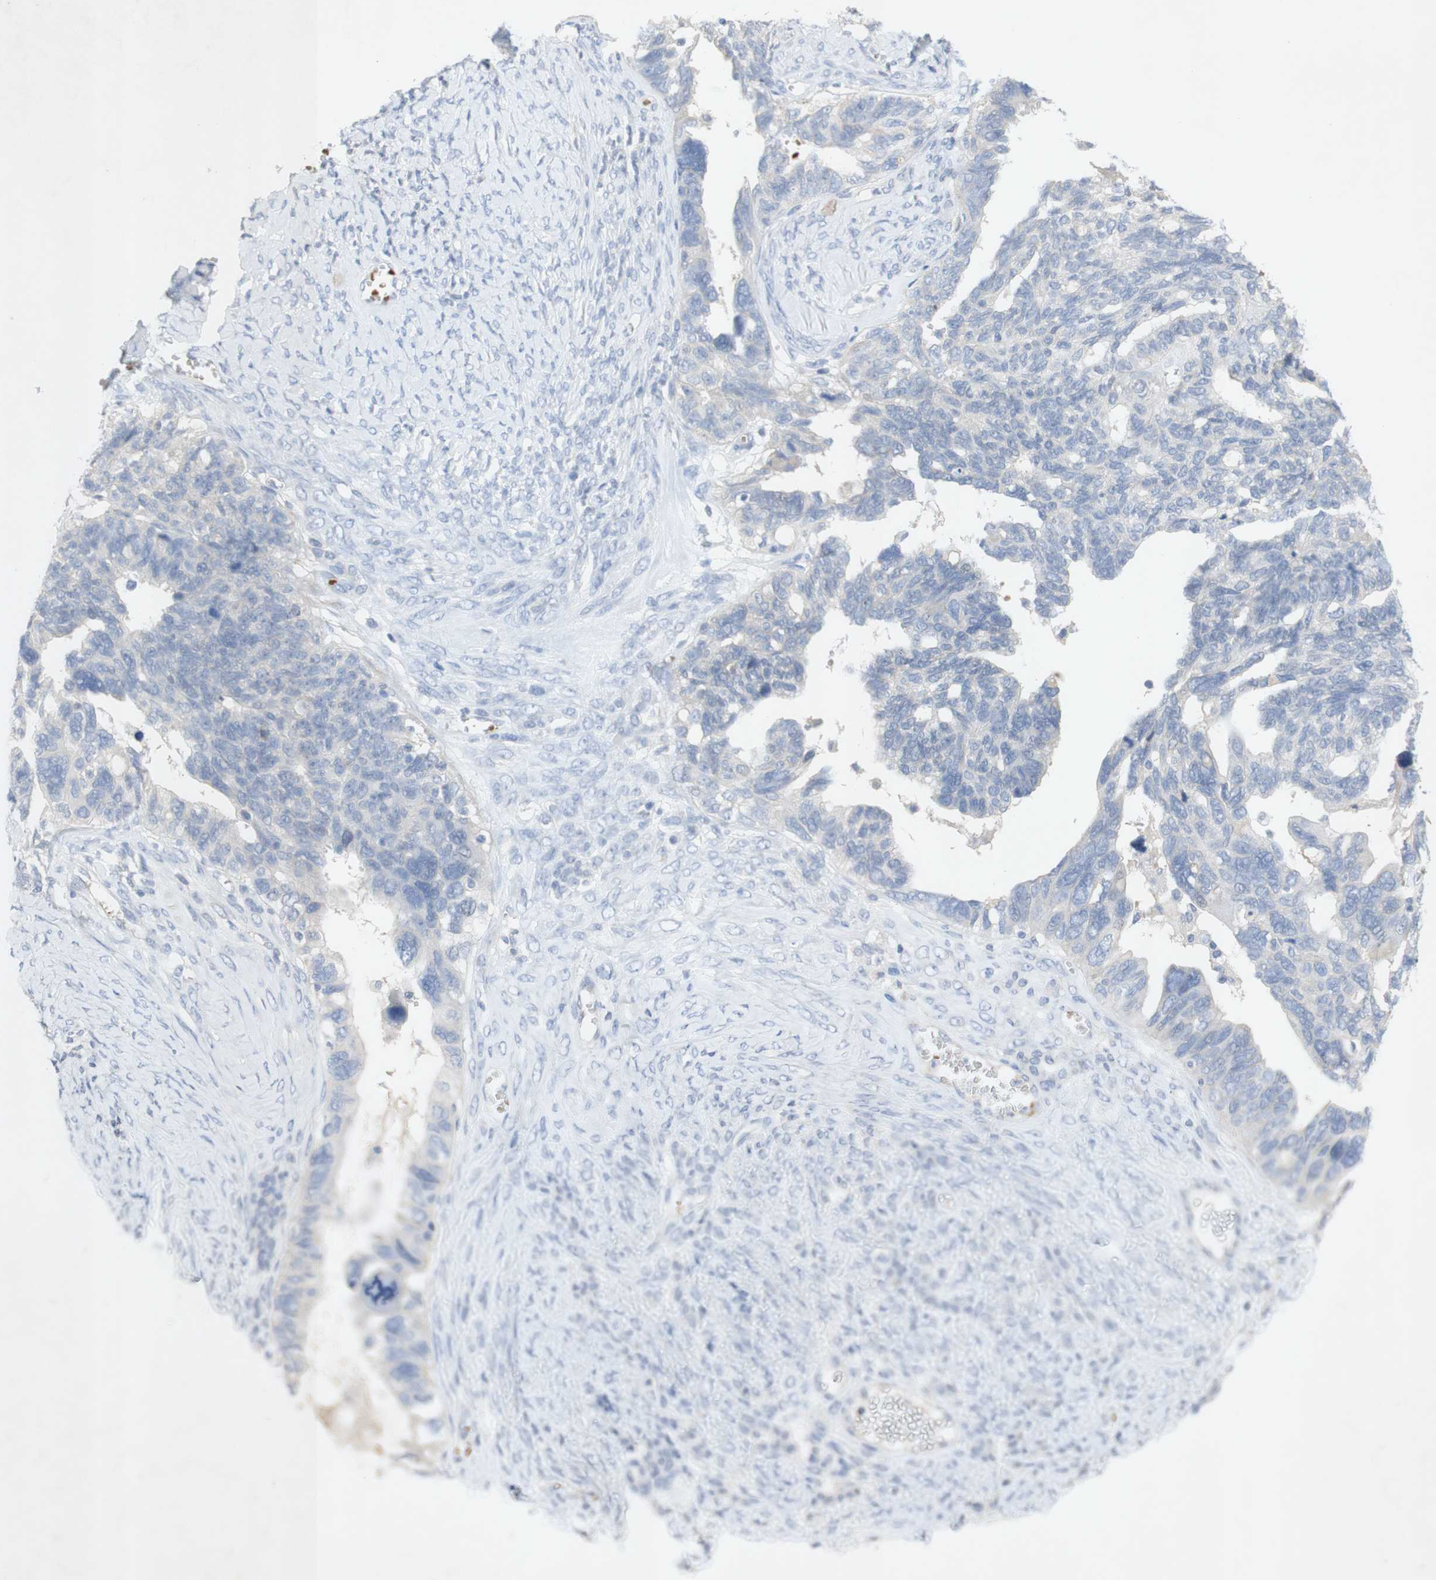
{"staining": {"intensity": "negative", "quantity": "none", "location": "none"}, "tissue": "ovarian cancer", "cell_type": "Tumor cells", "image_type": "cancer", "snomed": [{"axis": "morphology", "description": "Cystadenocarcinoma, serous, NOS"}, {"axis": "topography", "description": "Ovary"}], "caption": "There is no significant expression in tumor cells of serous cystadenocarcinoma (ovarian).", "gene": "EPO", "patient": {"sex": "female", "age": 79}}